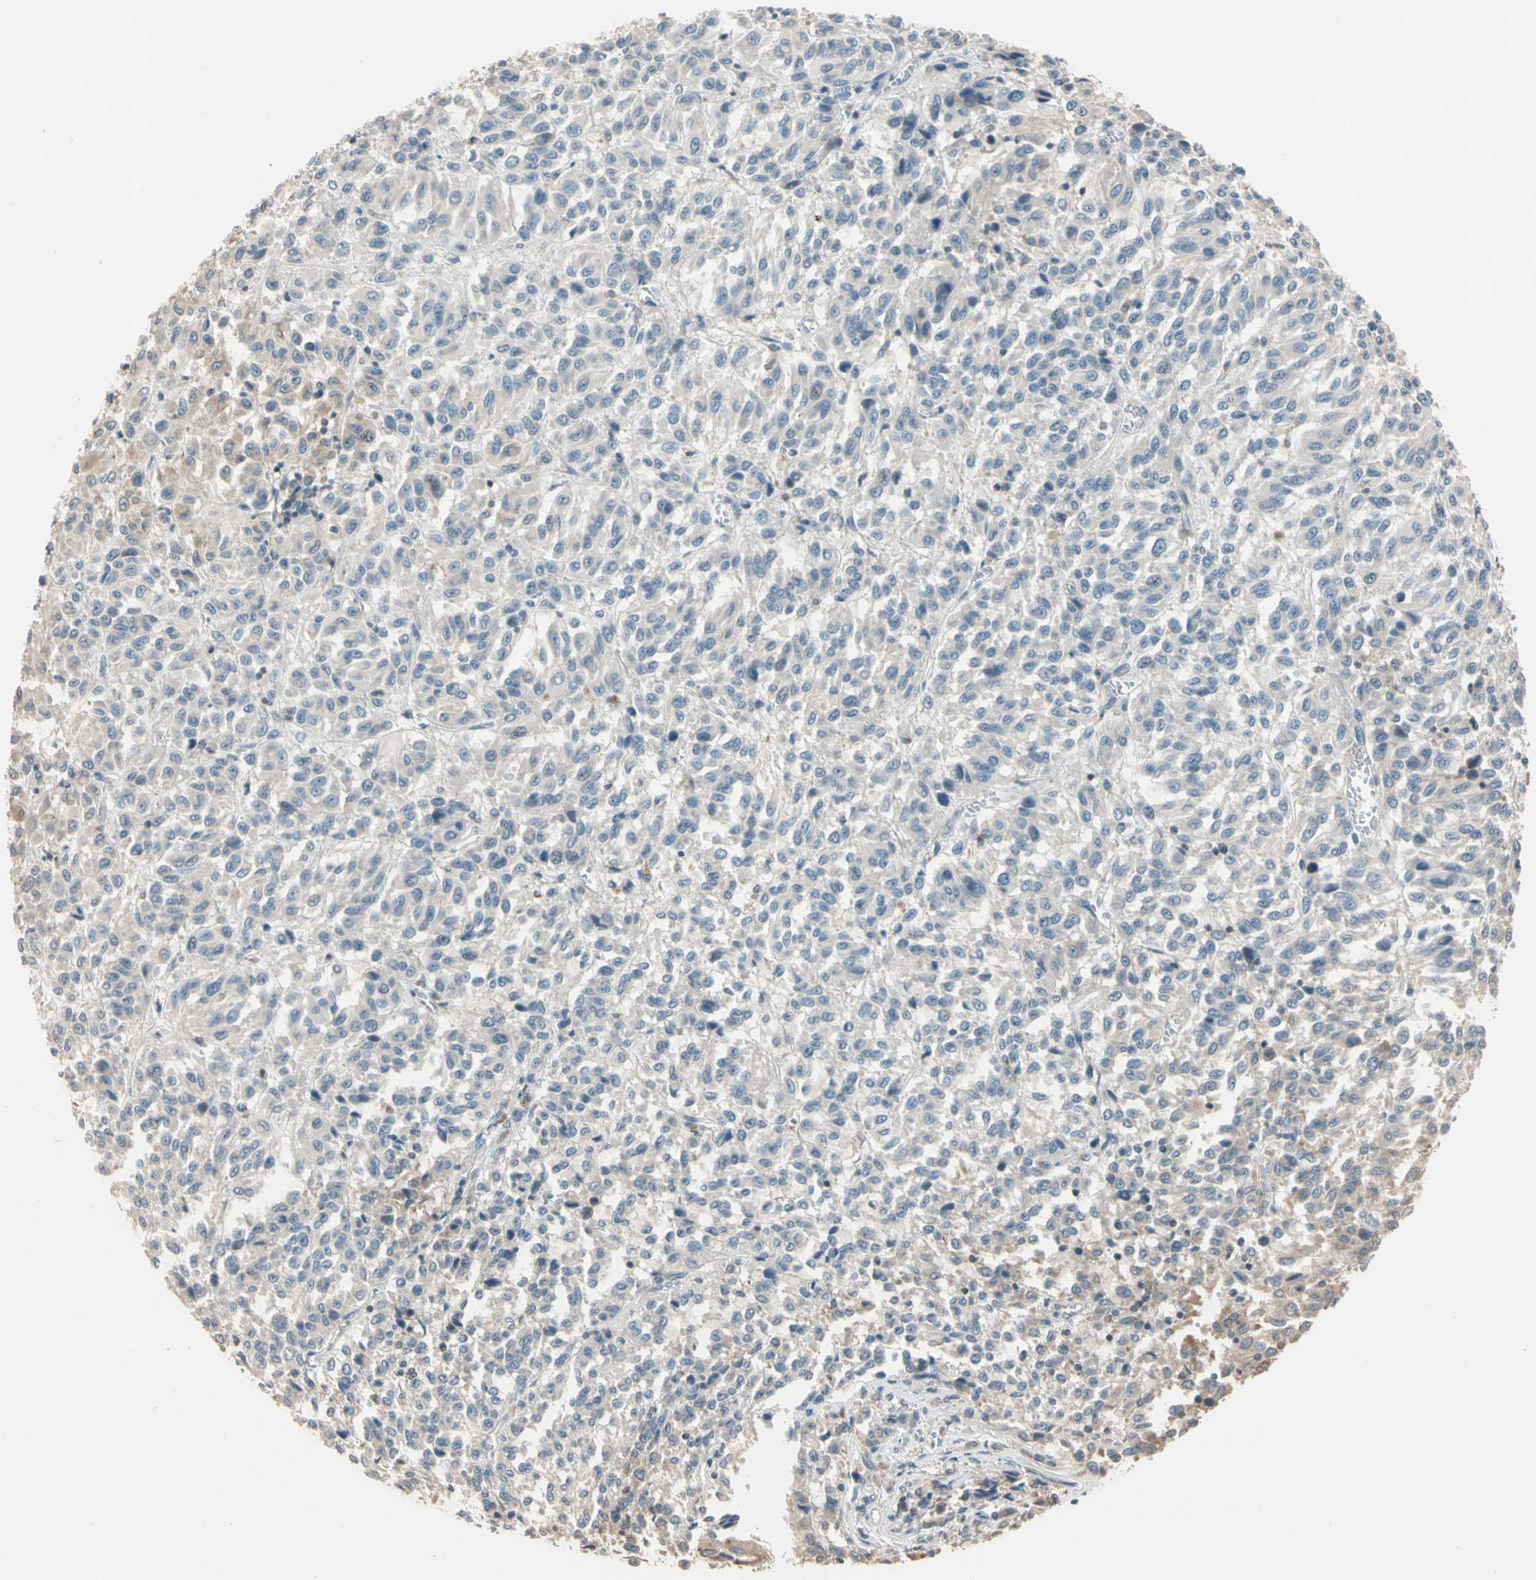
{"staining": {"intensity": "weak", "quantity": "25%-75%", "location": "cytoplasmic/membranous"}, "tissue": "melanoma", "cell_type": "Tumor cells", "image_type": "cancer", "snomed": [{"axis": "morphology", "description": "Malignant melanoma, Metastatic site"}, {"axis": "topography", "description": "Lung"}], "caption": "IHC (DAB (3,3'-diaminobenzidine)) staining of human melanoma reveals weak cytoplasmic/membranous protein expression in approximately 25%-75% of tumor cells.", "gene": "MAP3K7", "patient": {"sex": "male", "age": 64}}